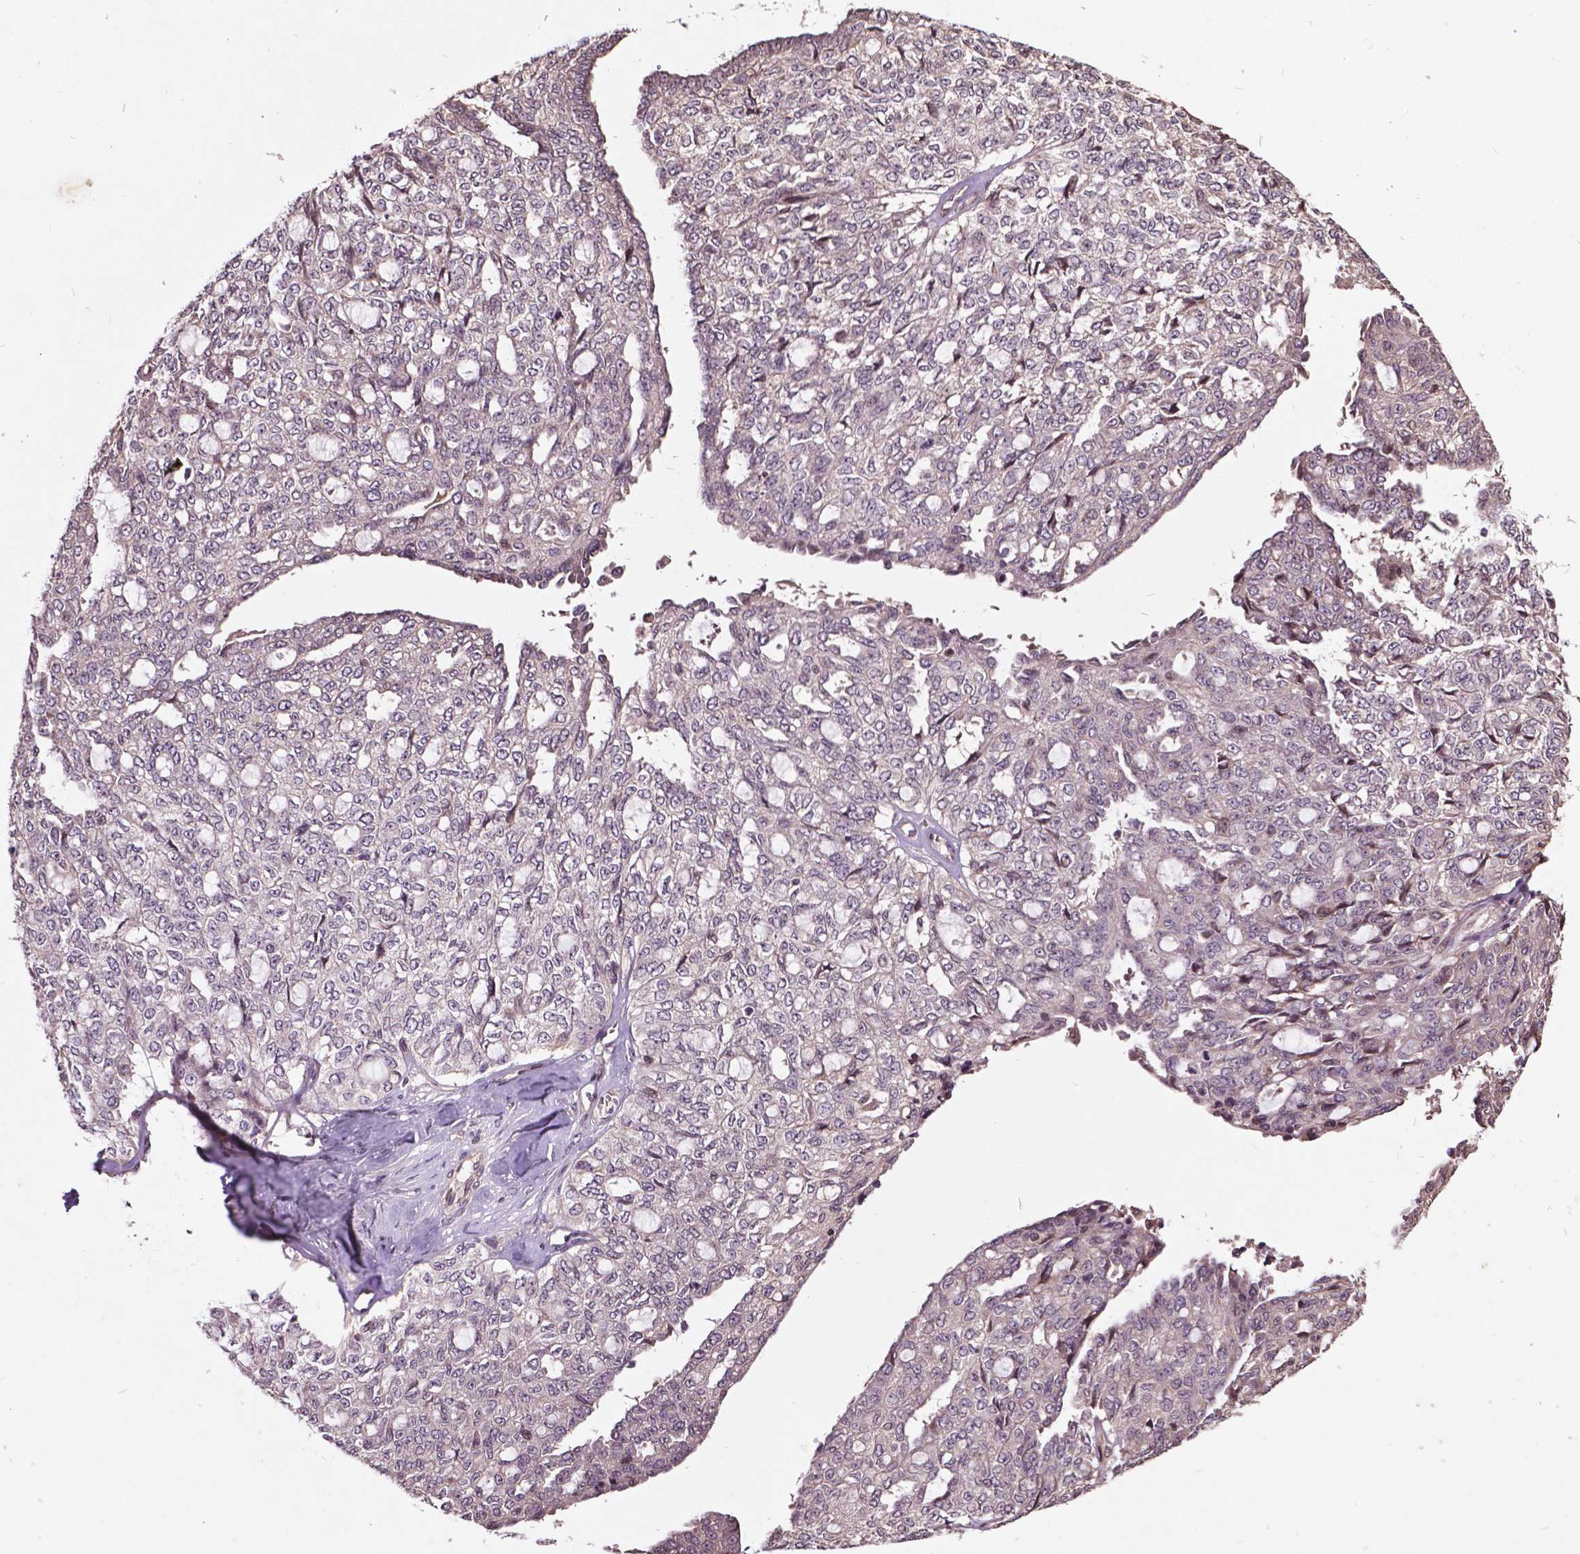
{"staining": {"intensity": "negative", "quantity": "none", "location": "none"}, "tissue": "ovarian cancer", "cell_type": "Tumor cells", "image_type": "cancer", "snomed": [{"axis": "morphology", "description": "Cystadenocarcinoma, serous, NOS"}, {"axis": "topography", "description": "Ovary"}], "caption": "This is a micrograph of IHC staining of ovarian cancer, which shows no expression in tumor cells.", "gene": "AP1S3", "patient": {"sex": "female", "age": 71}}